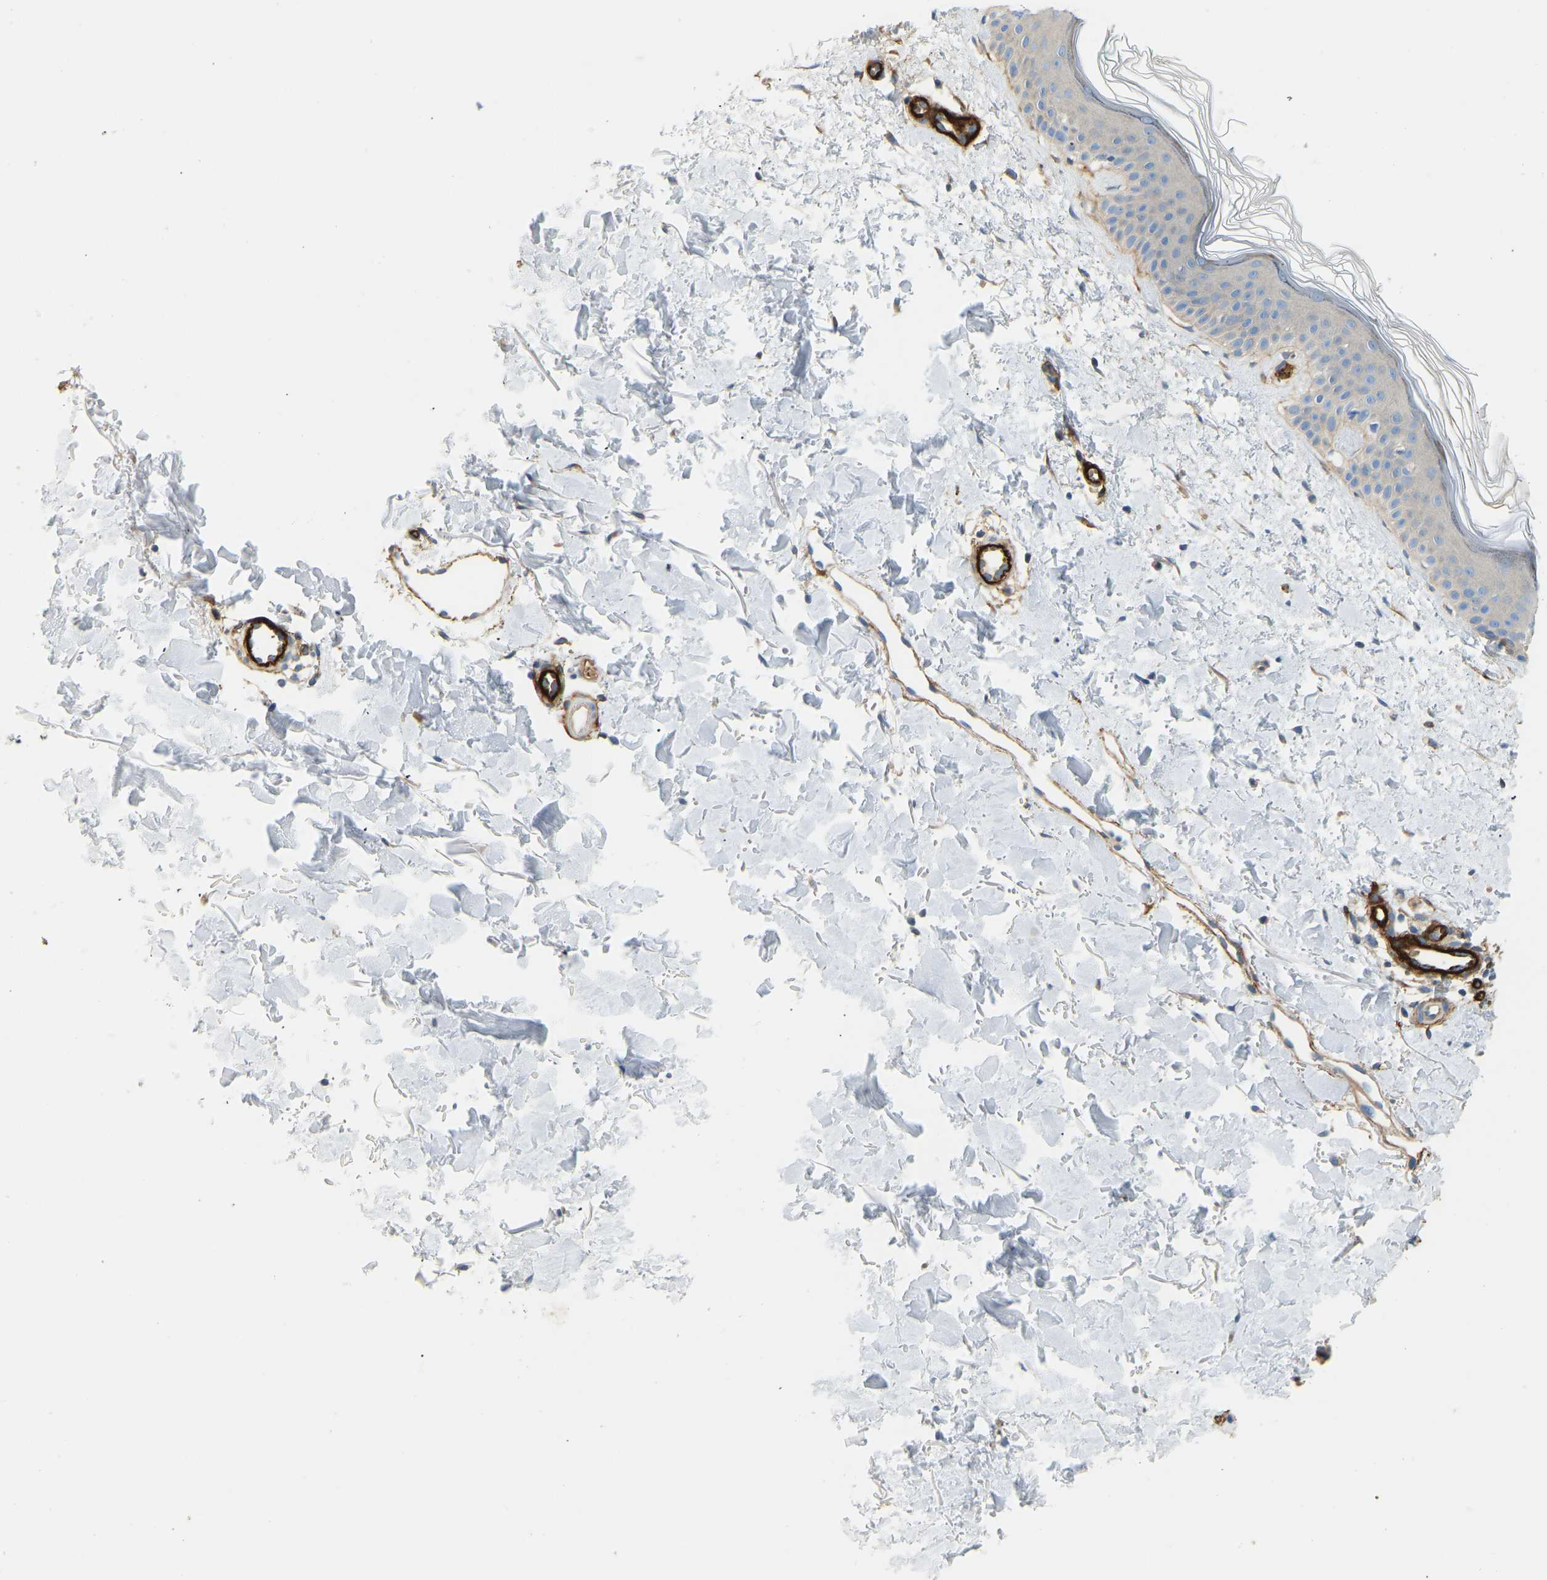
{"staining": {"intensity": "weak", "quantity": "<25%", "location": "cytoplasmic/membranous"}, "tissue": "skin", "cell_type": "Fibroblasts", "image_type": "normal", "snomed": [{"axis": "morphology", "description": "Normal tissue, NOS"}, {"axis": "morphology", "description": "Malignant melanoma, NOS"}, {"axis": "topography", "description": "Skin"}], "caption": "High magnification brightfield microscopy of normal skin stained with DAB (3,3'-diaminobenzidine) (brown) and counterstained with hematoxylin (blue): fibroblasts show no significant positivity. (DAB immunohistochemistry (IHC) visualized using brightfield microscopy, high magnification).", "gene": "COL15A1", "patient": {"sex": "male", "age": 83}}